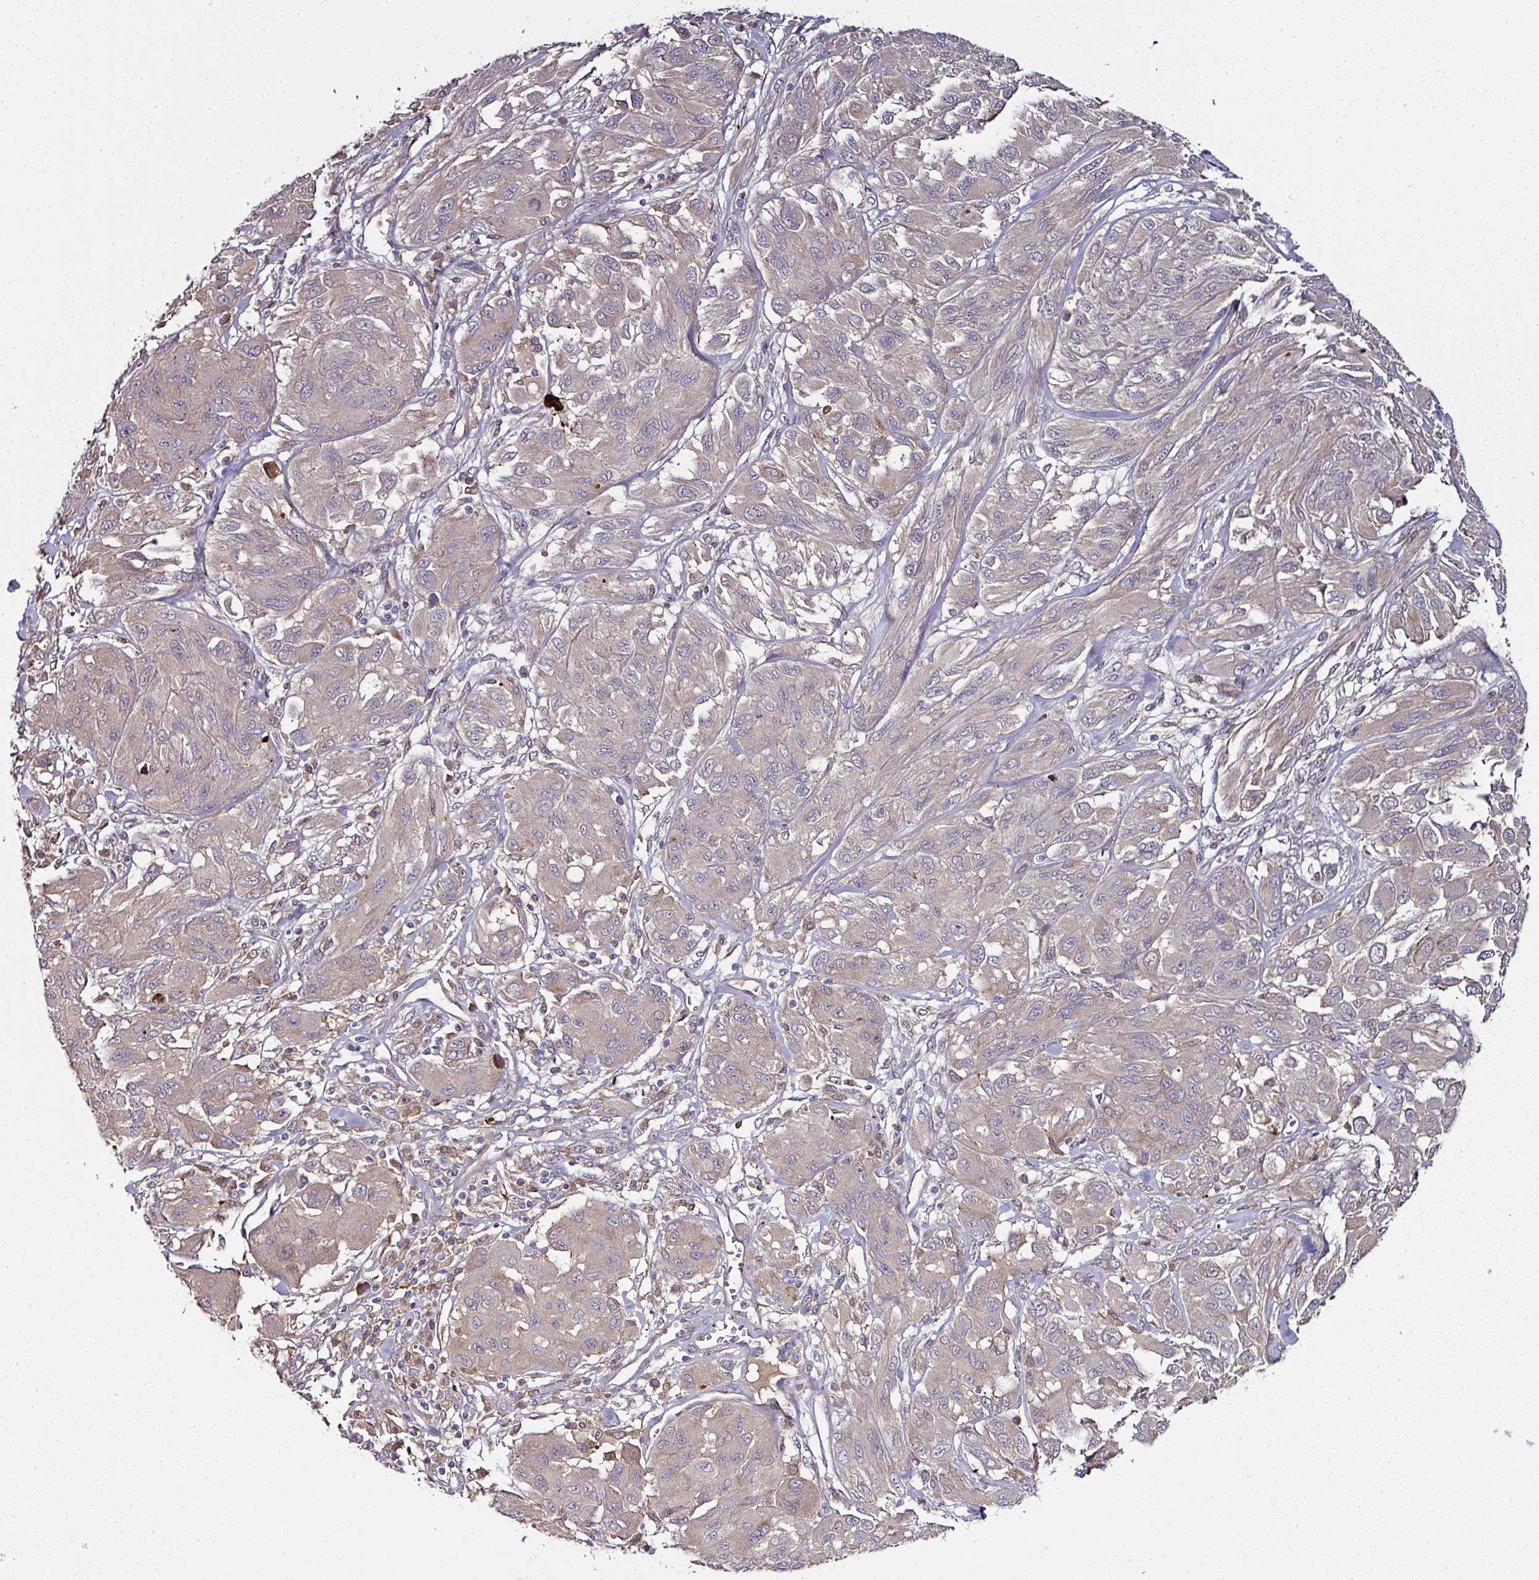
{"staining": {"intensity": "weak", "quantity": "25%-75%", "location": "cytoplasmic/membranous"}, "tissue": "melanoma", "cell_type": "Tumor cells", "image_type": "cancer", "snomed": [{"axis": "morphology", "description": "Malignant melanoma, NOS"}, {"axis": "topography", "description": "Skin"}], "caption": "A micrograph of malignant melanoma stained for a protein displays weak cytoplasmic/membranous brown staining in tumor cells.", "gene": "CTDSP2", "patient": {"sex": "female", "age": 91}}